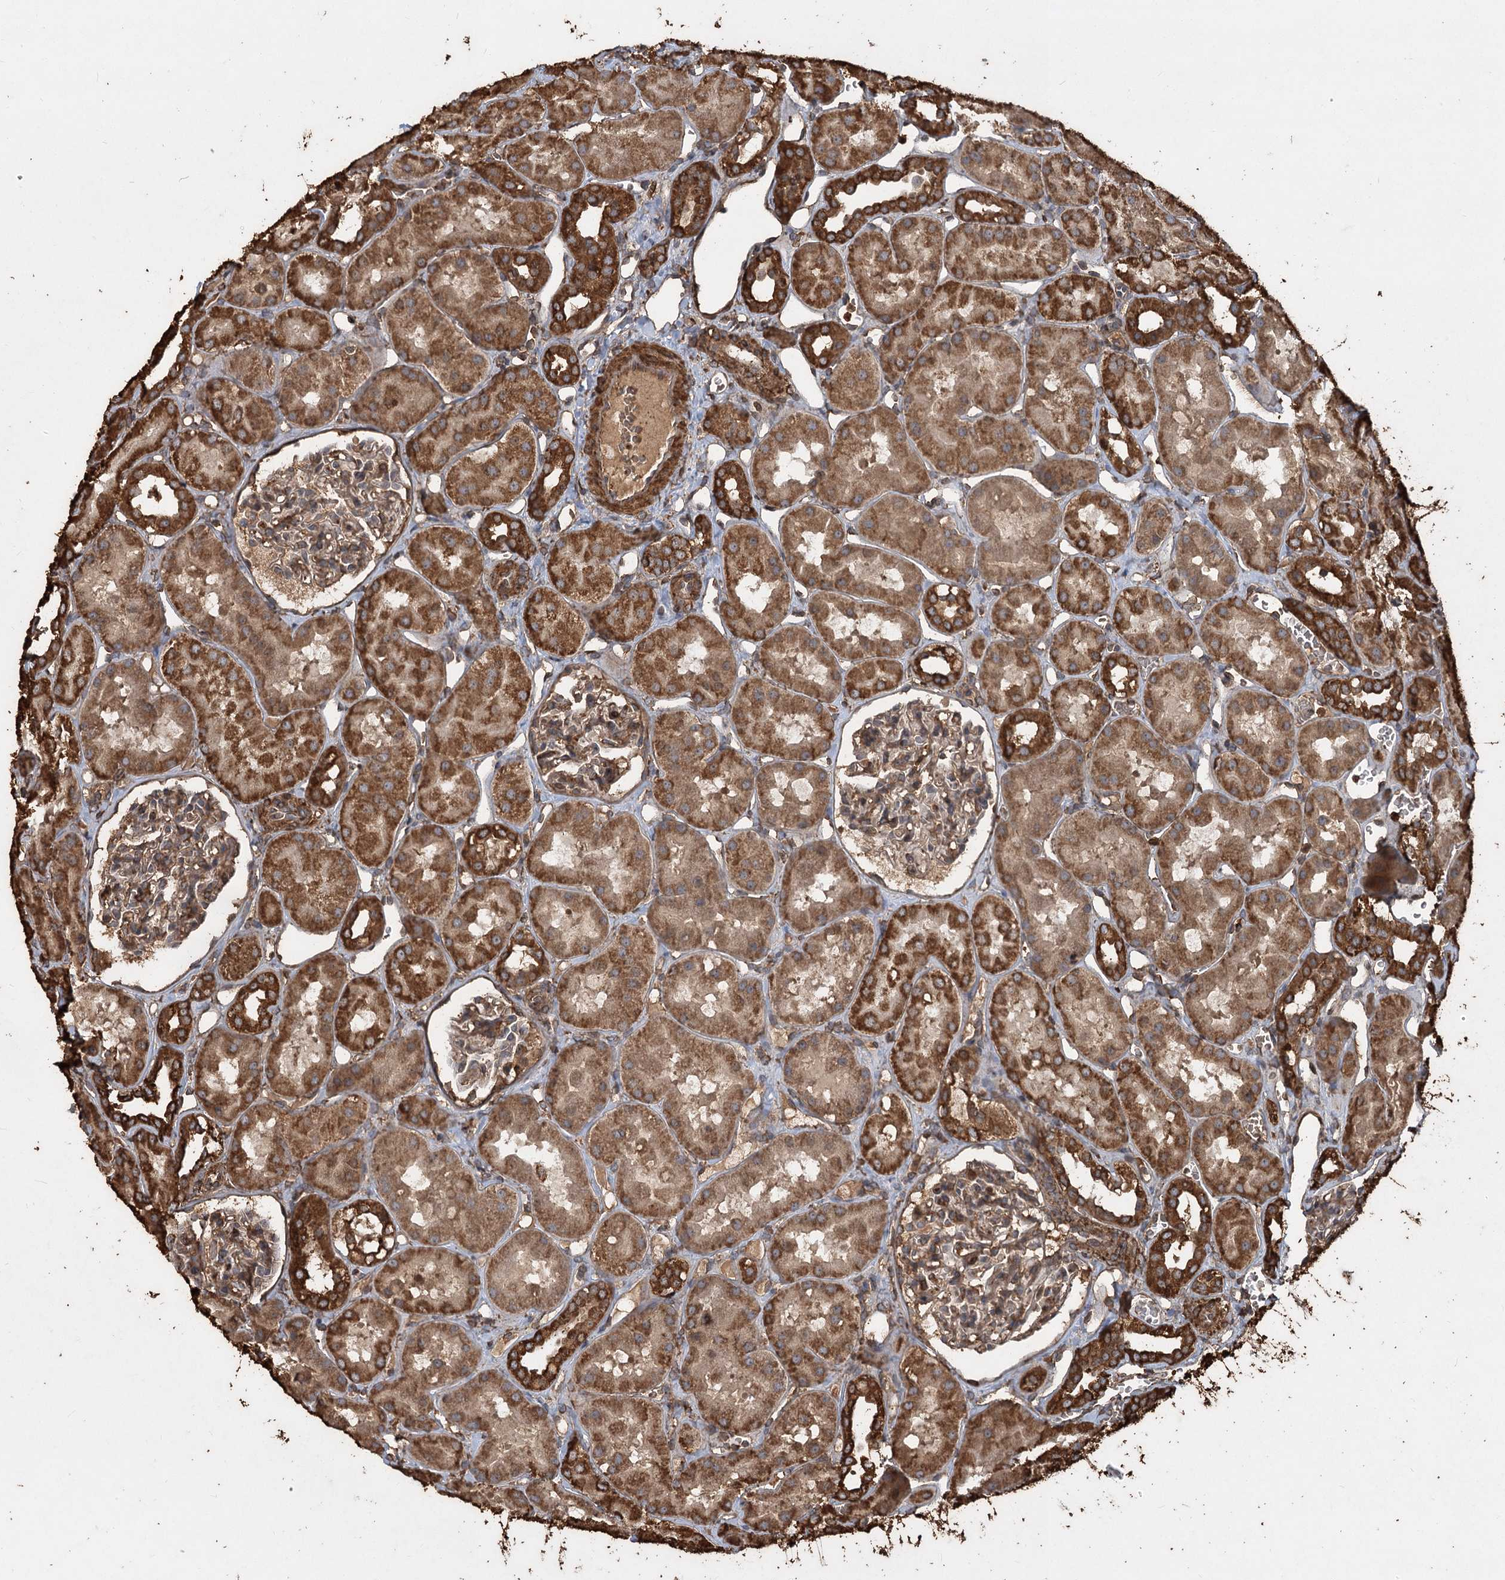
{"staining": {"intensity": "moderate", "quantity": "25%-75%", "location": "cytoplasmic/membranous"}, "tissue": "kidney", "cell_type": "Cells in glomeruli", "image_type": "normal", "snomed": [{"axis": "morphology", "description": "Normal tissue, NOS"}, {"axis": "topography", "description": "Kidney"}], "caption": "Protein staining reveals moderate cytoplasmic/membranous positivity in about 25%-75% of cells in glomeruli in unremarkable kidney. Ihc stains the protein in brown and the nuclei are stained blue.", "gene": "PIK3C2A", "patient": {"sex": "male", "age": 16}}